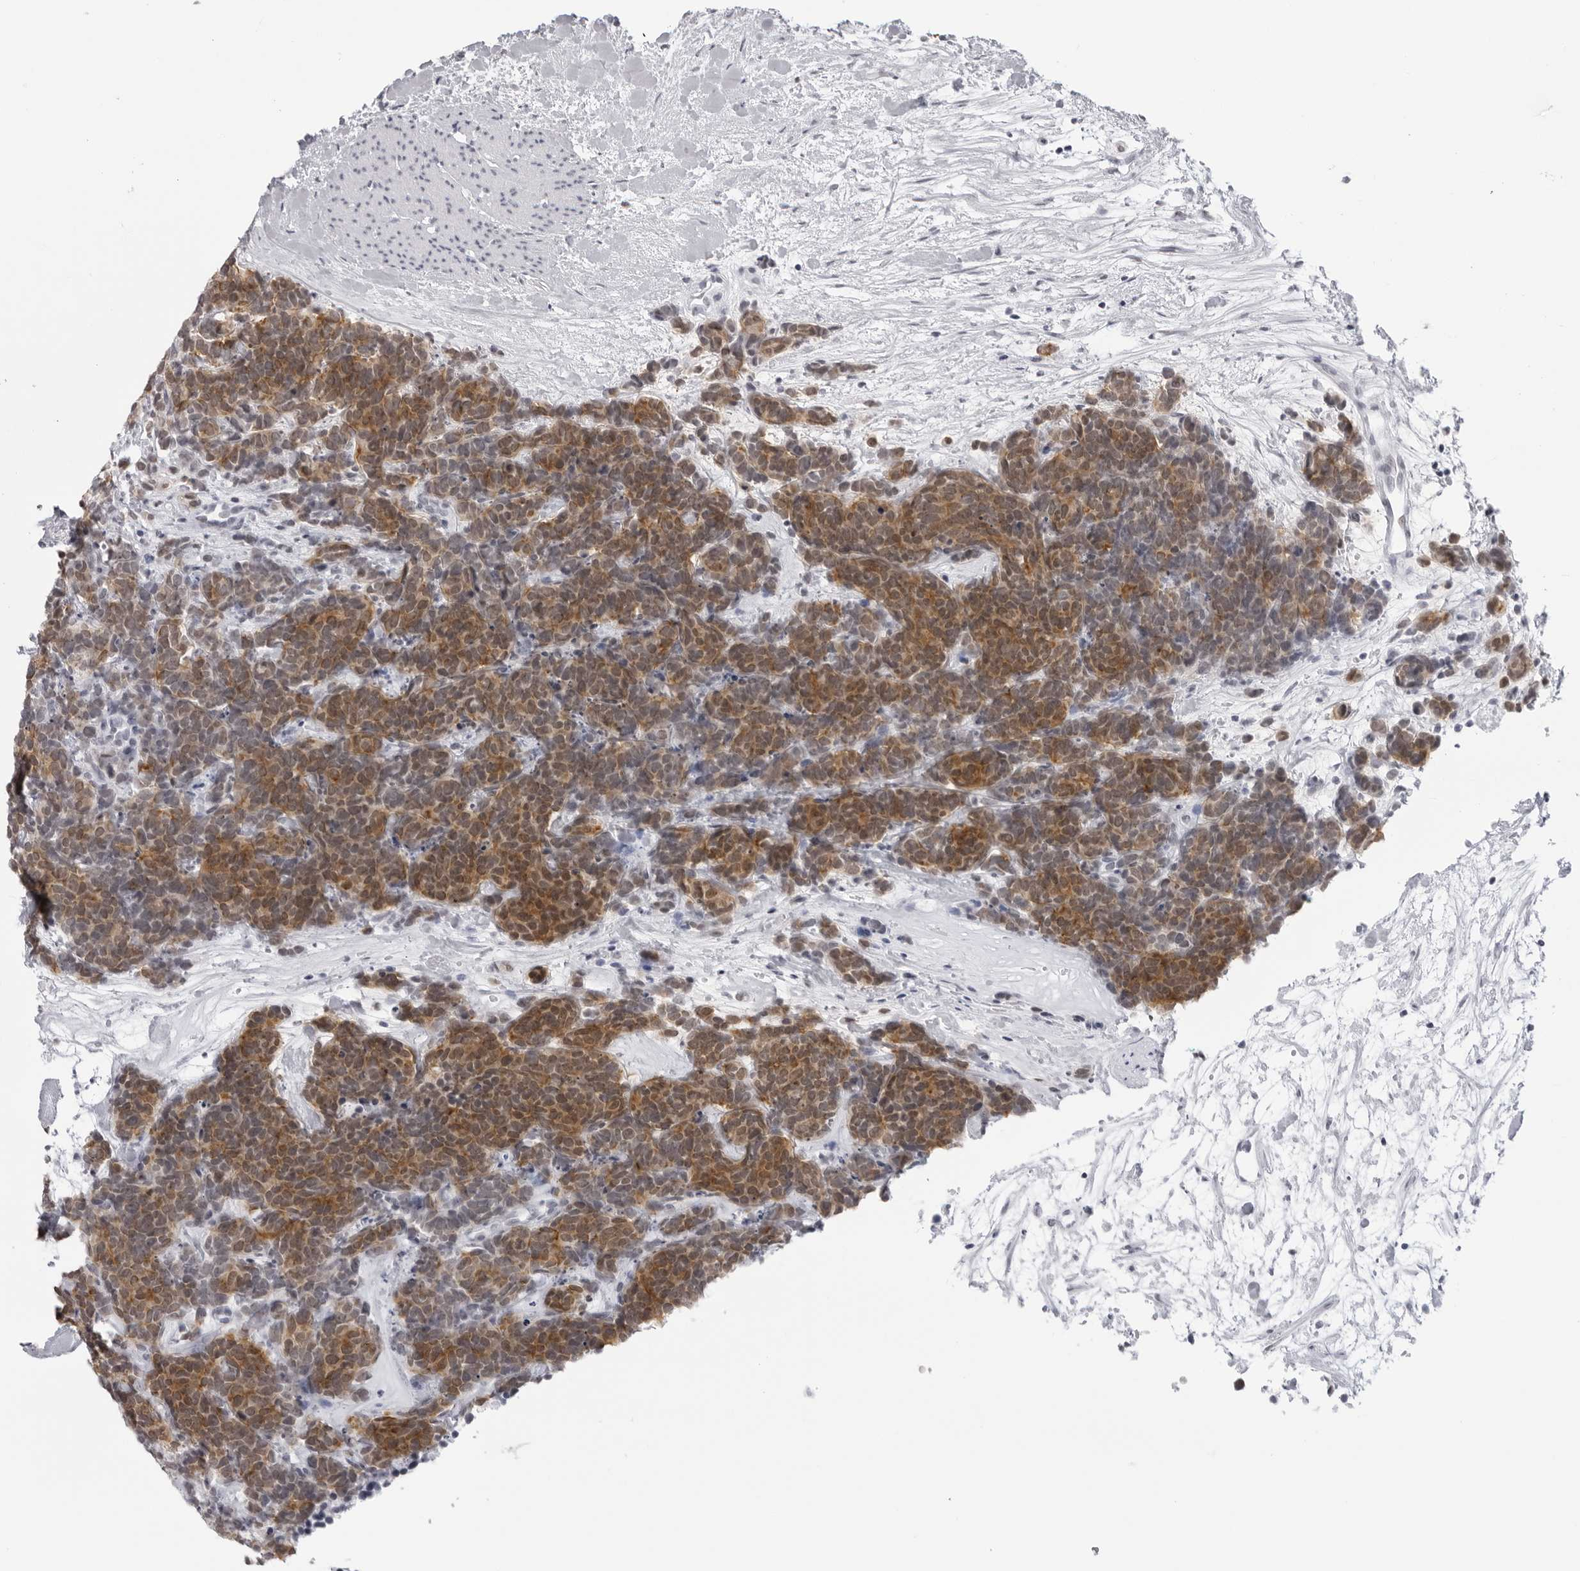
{"staining": {"intensity": "moderate", "quantity": ">75%", "location": "cytoplasmic/membranous"}, "tissue": "carcinoid", "cell_type": "Tumor cells", "image_type": "cancer", "snomed": [{"axis": "morphology", "description": "Carcinoma, NOS"}, {"axis": "morphology", "description": "Carcinoid, malignant, NOS"}, {"axis": "topography", "description": "Urinary bladder"}], "caption": "Protein analysis of carcinoid tissue exhibits moderate cytoplasmic/membranous positivity in about >75% of tumor cells.", "gene": "ESPN", "patient": {"sex": "male", "age": 57}}